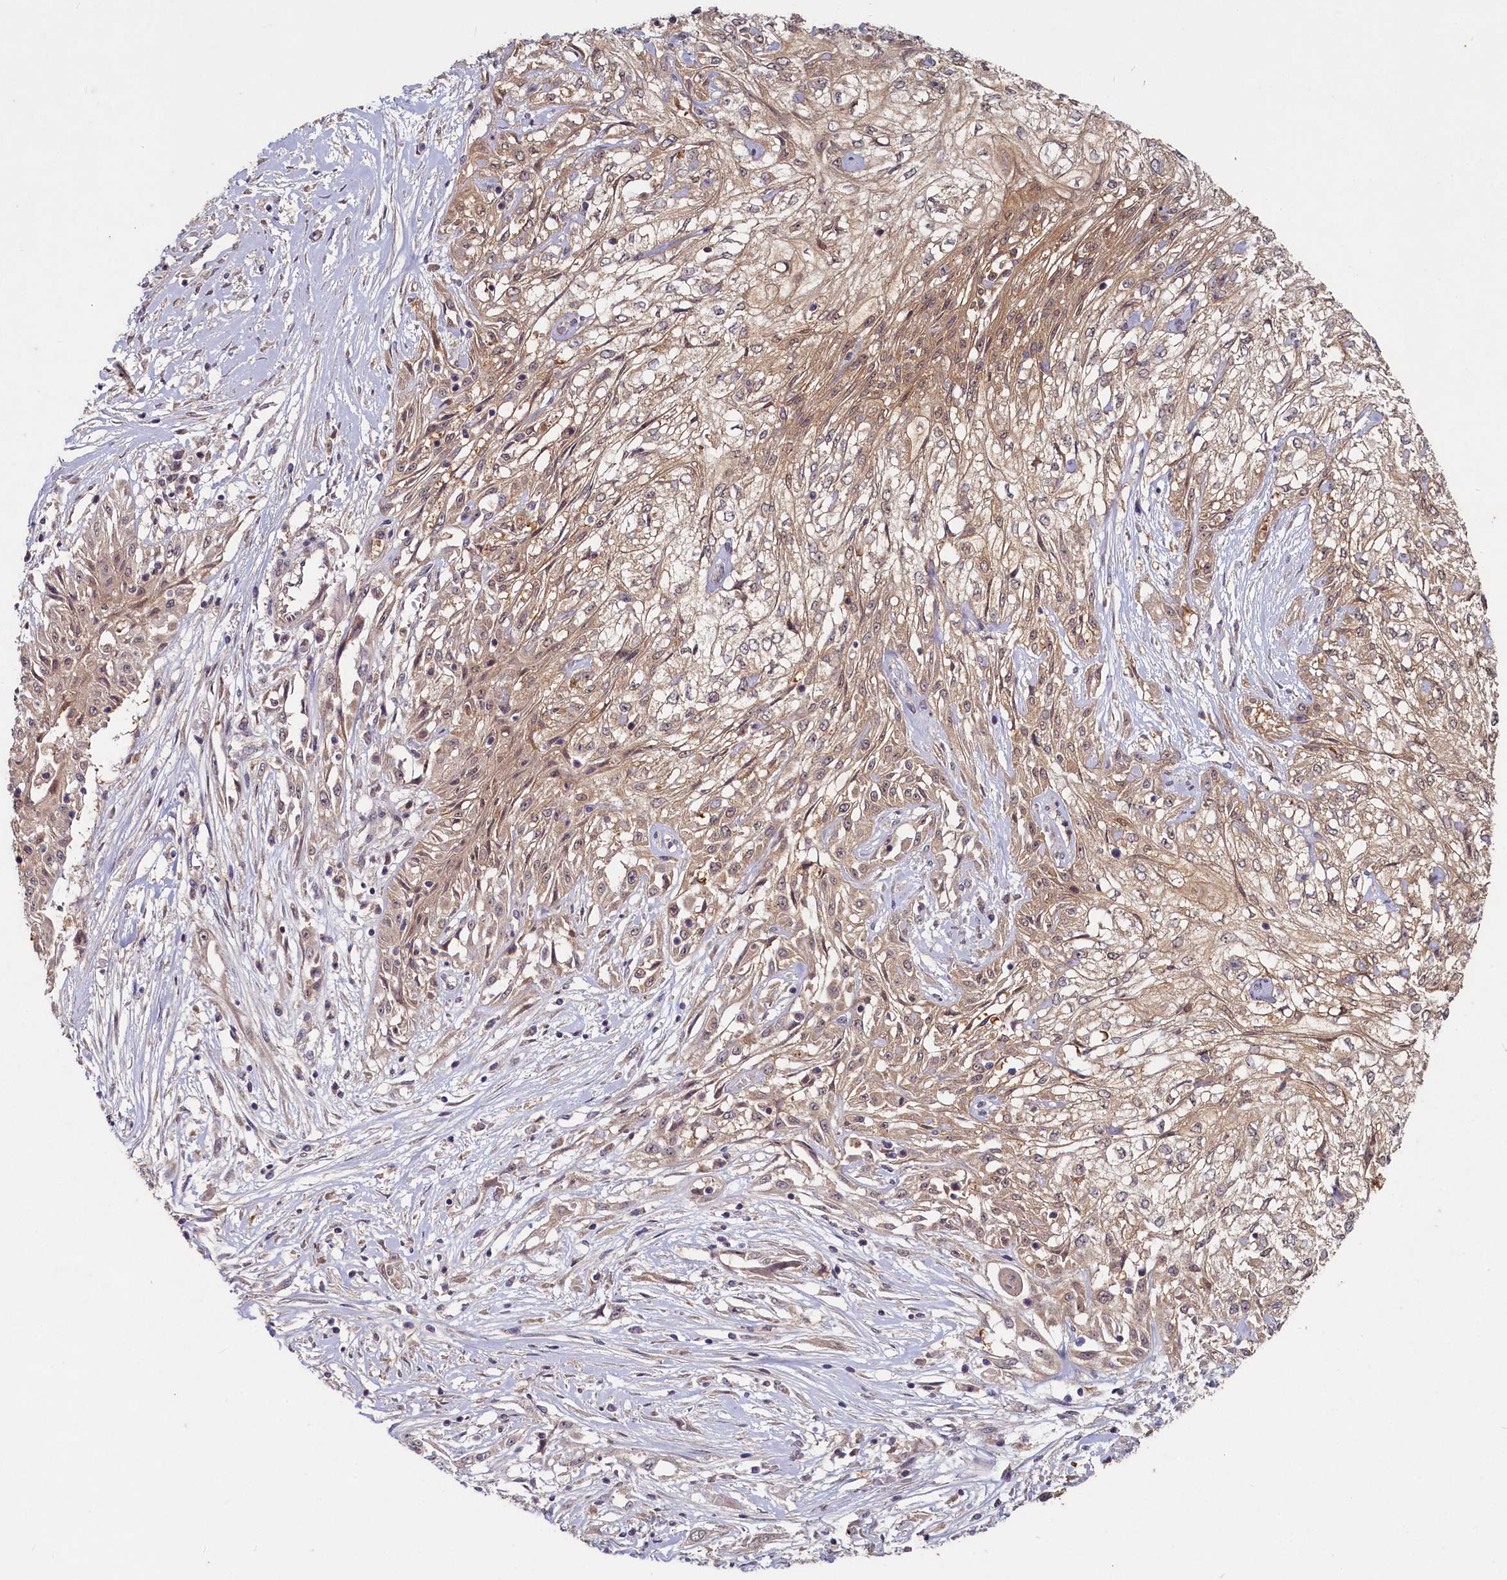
{"staining": {"intensity": "moderate", "quantity": ">75%", "location": "cytoplasmic/membranous"}, "tissue": "skin cancer", "cell_type": "Tumor cells", "image_type": "cancer", "snomed": [{"axis": "morphology", "description": "Squamous cell carcinoma, NOS"}, {"axis": "morphology", "description": "Squamous cell carcinoma, metastatic, NOS"}, {"axis": "topography", "description": "Skin"}, {"axis": "topography", "description": "Lymph node"}], "caption": "IHC (DAB) staining of human skin metastatic squamous cell carcinoma exhibits moderate cytoplasmic/membranous protein staining in about >75% of tumor cells.", "gene": "HERC3", "patient": {"sex": "male", "age": 75}}